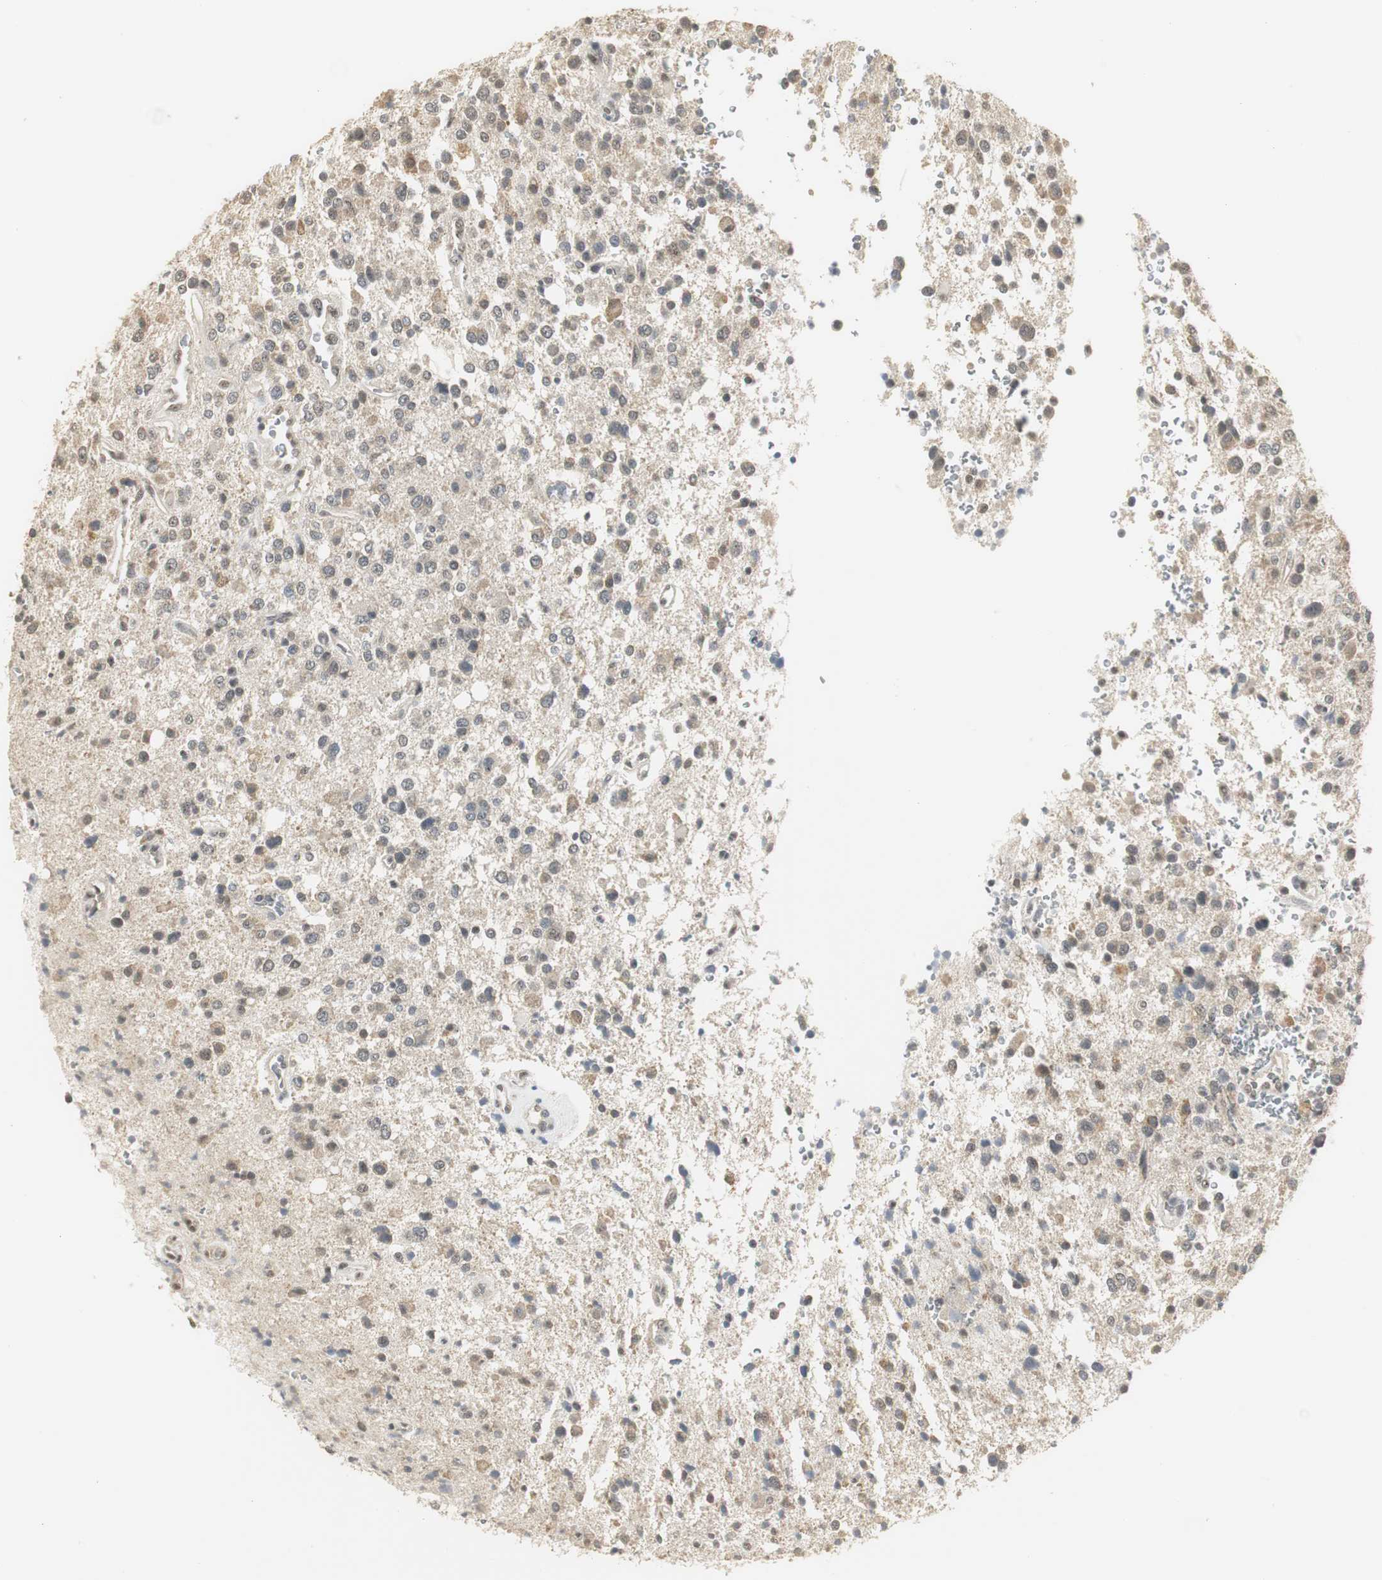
{"staining": {"intensity": "weak", "quantity": "<25%", "location": "cytoplasmic/membranous"}, "tissue": "glioma", "cell_type": "Tumor cells", "image_type": "cancer", "snomed": [{"axis": "morphology", "description": "Glioma, malignant, High grade"}, {"axis": "topography", "description": "Brain"}], "caption": "A high-resolution micrograph shows IHC staining of malignant high-grade glioma, which exhibits no significant expression in tumor cells.", "gene": "ELOA", "patient": {"sex": "male", "age": 47}}